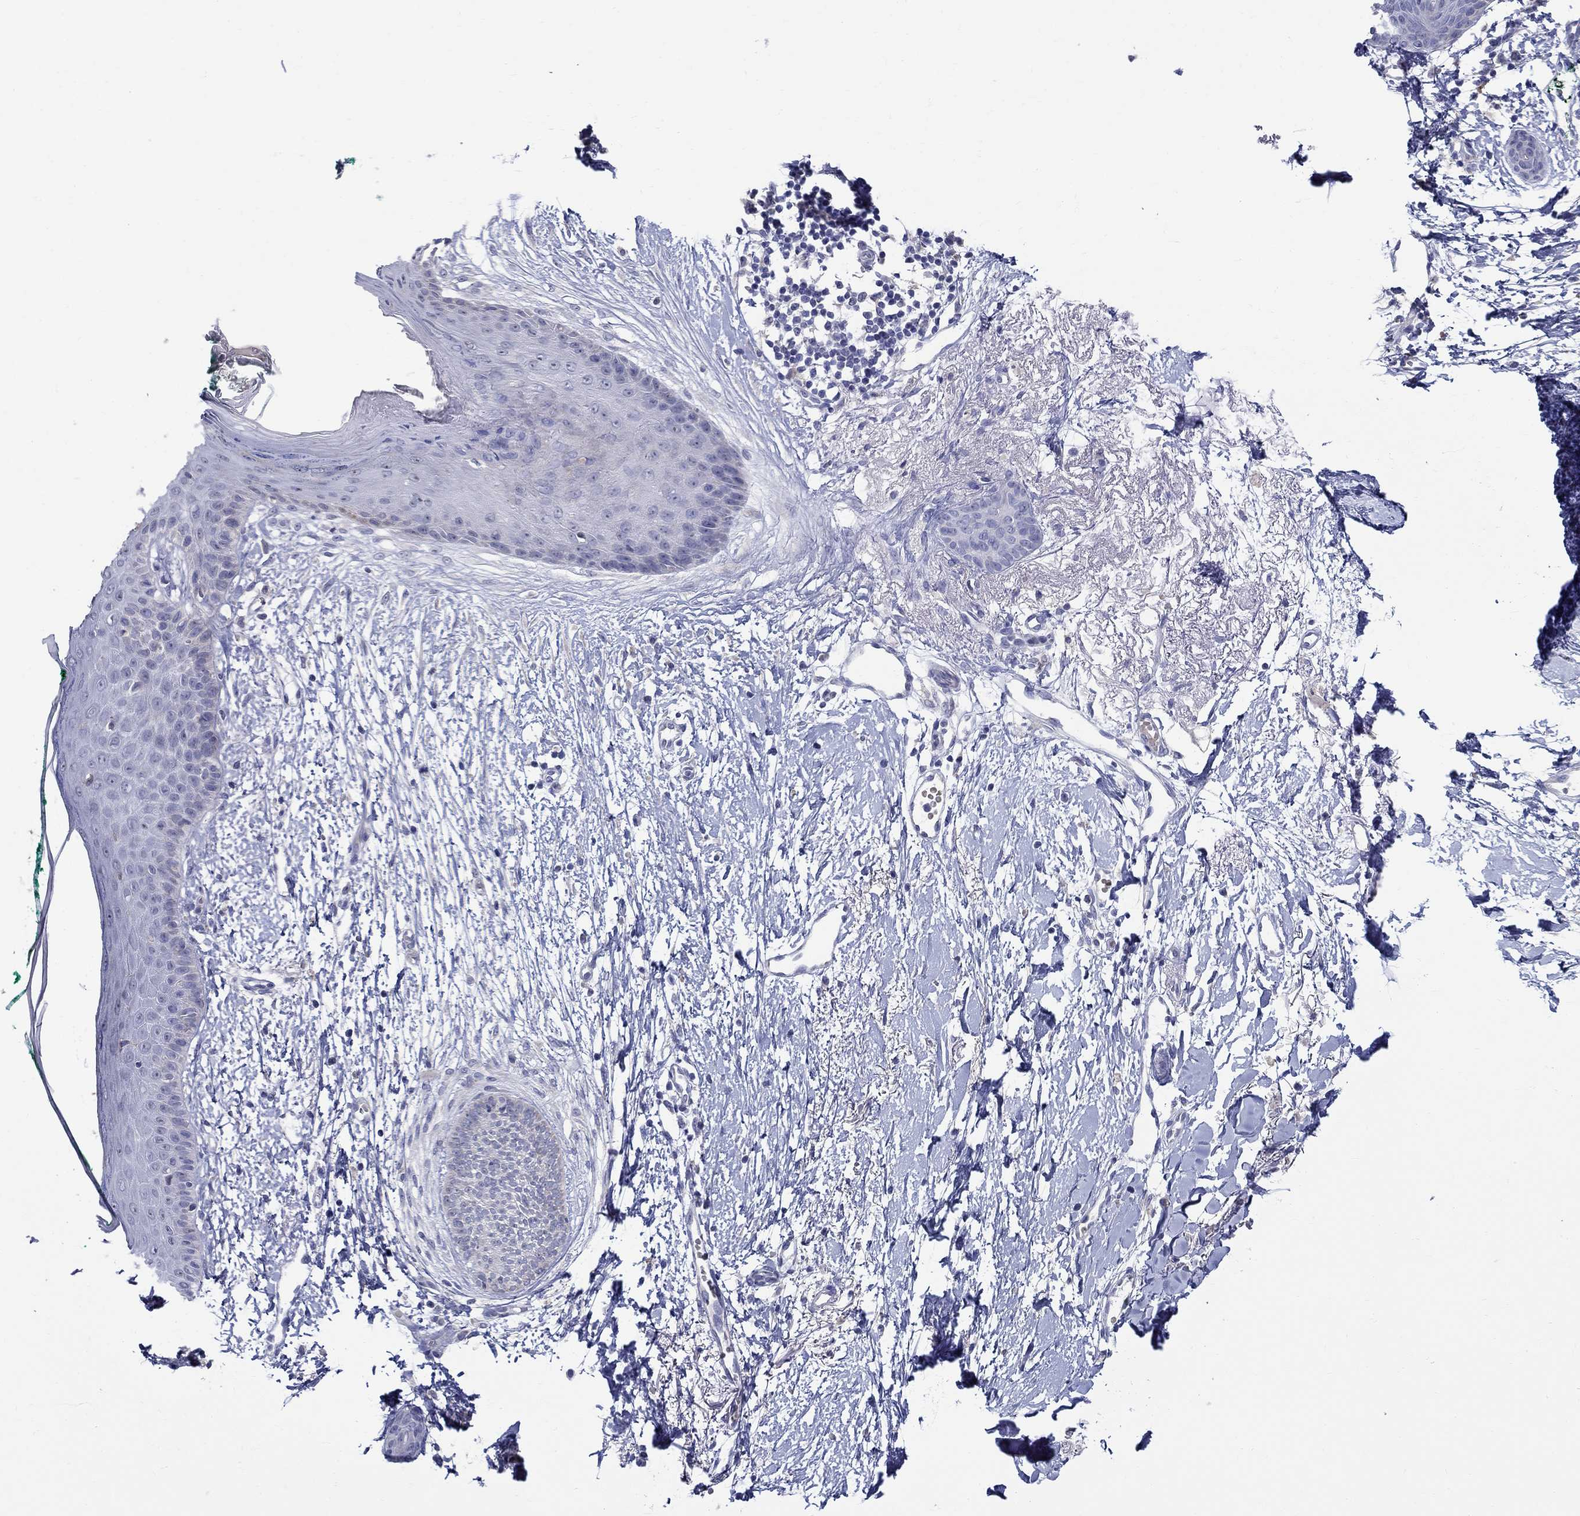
{"staining": {"intensity": "negative", "quantity": "none", "location": "none"}, "tissue": "skin cancer", "cell_type": "Tumor cells", "image_type": "cancer", "snomed": [{"axis": "morphology", "description": "Normal tissue, NOS"}, {"axis": "morphology", "description": "Basal cell carcinoma"}, {"axis": "topography", "description": "Skin"}], "caption": "The immunohistochemistry (IHC) photomicrograph has no significant staining in tumor cells of skin cancer (basal cell carcinoma) tissue.", "gene": "QRFPR", "patient": {"sex": "male", "age": 84}}